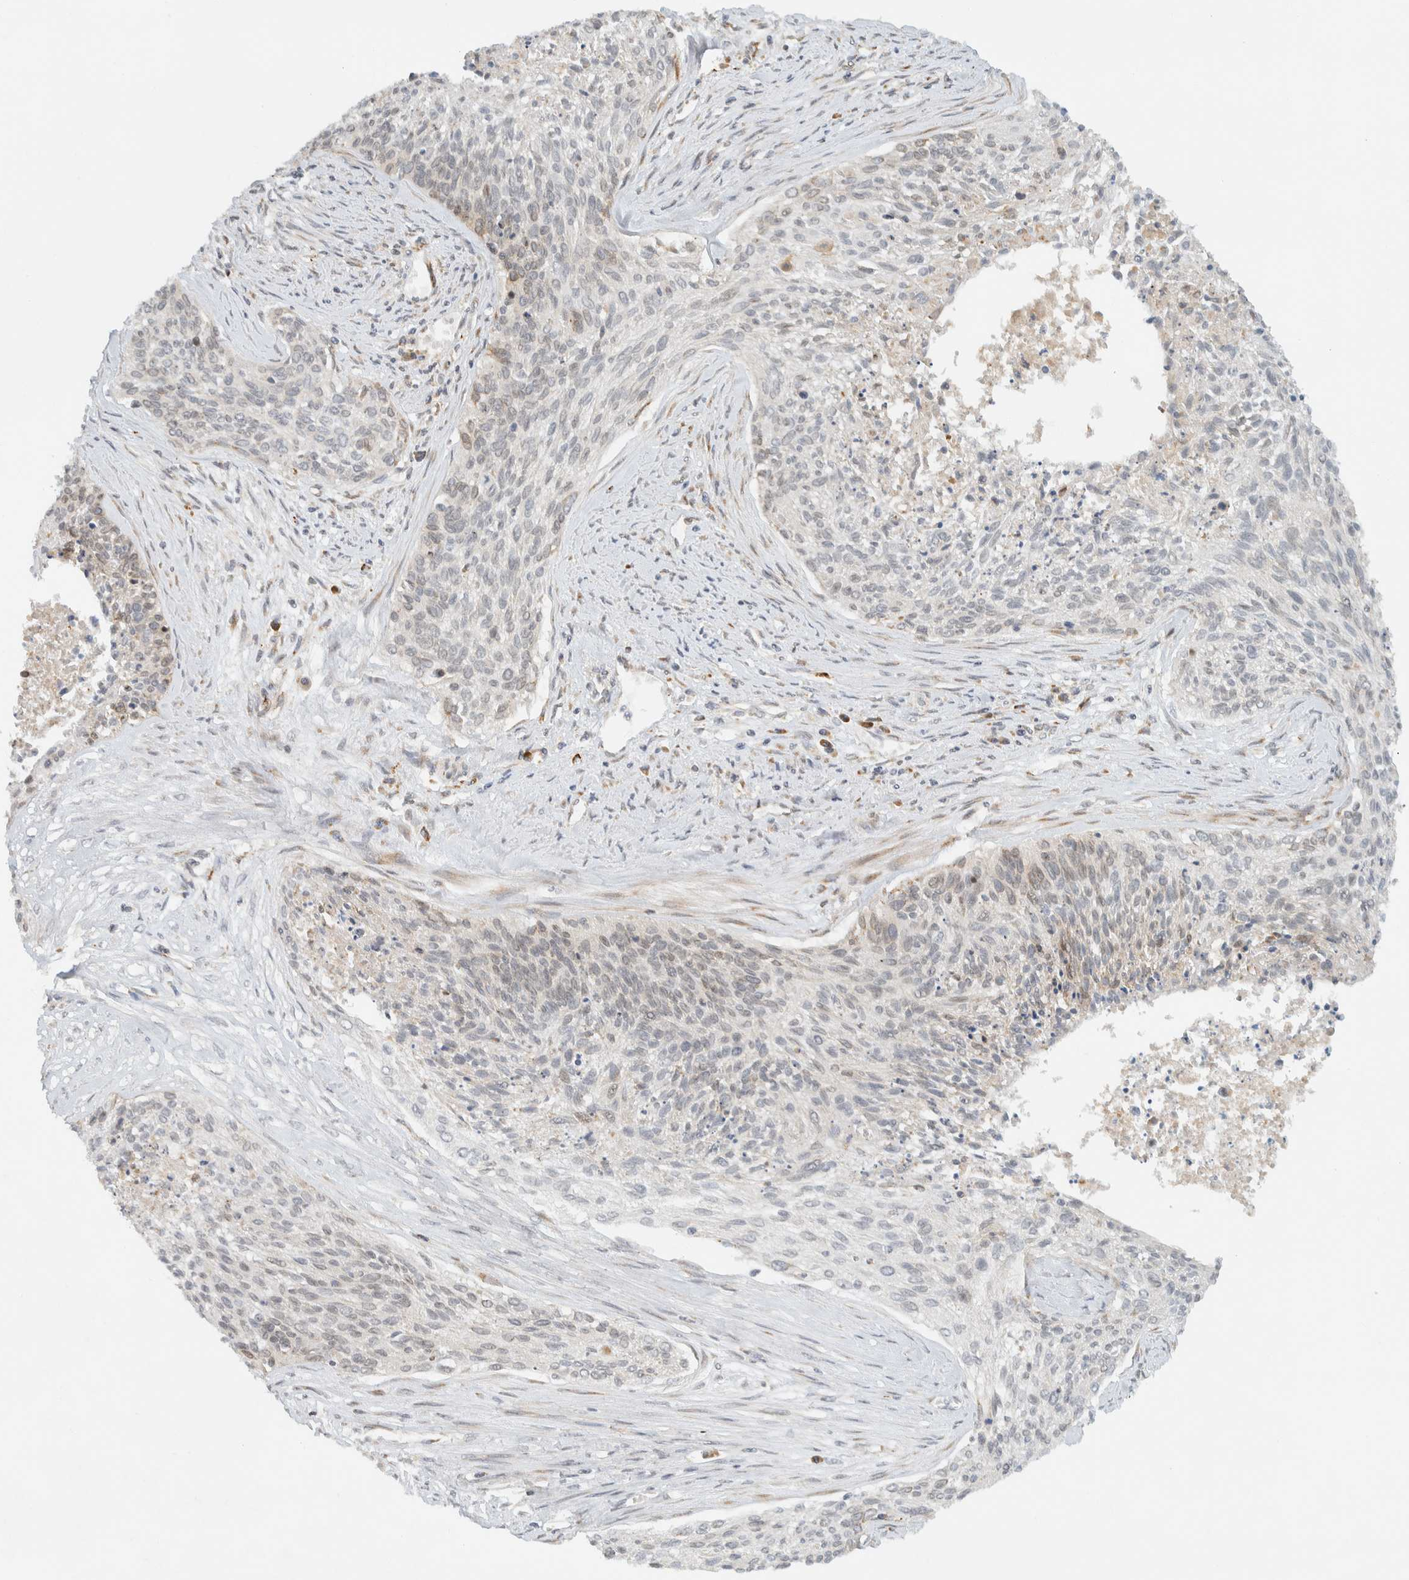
{"staining": {"intensity": "negative", "quantity": "none", "location": "none"}, "tissue": "cervical cancer", "cell_type": "Tumor cells", "image_type": "cancer", "snomed": [{"axis": "morphology", "description": "Squamous cell carcinoma, NOS"}, {"axis": "topography", "description": "Cervix"}], "caption": "This is an IHC micrograph of cervical cancer (squamous cell carcinoma). There is no staining in tumor cells.", "gene": "ITPRID1", "patient": {"sex": "female", "age": 55}}